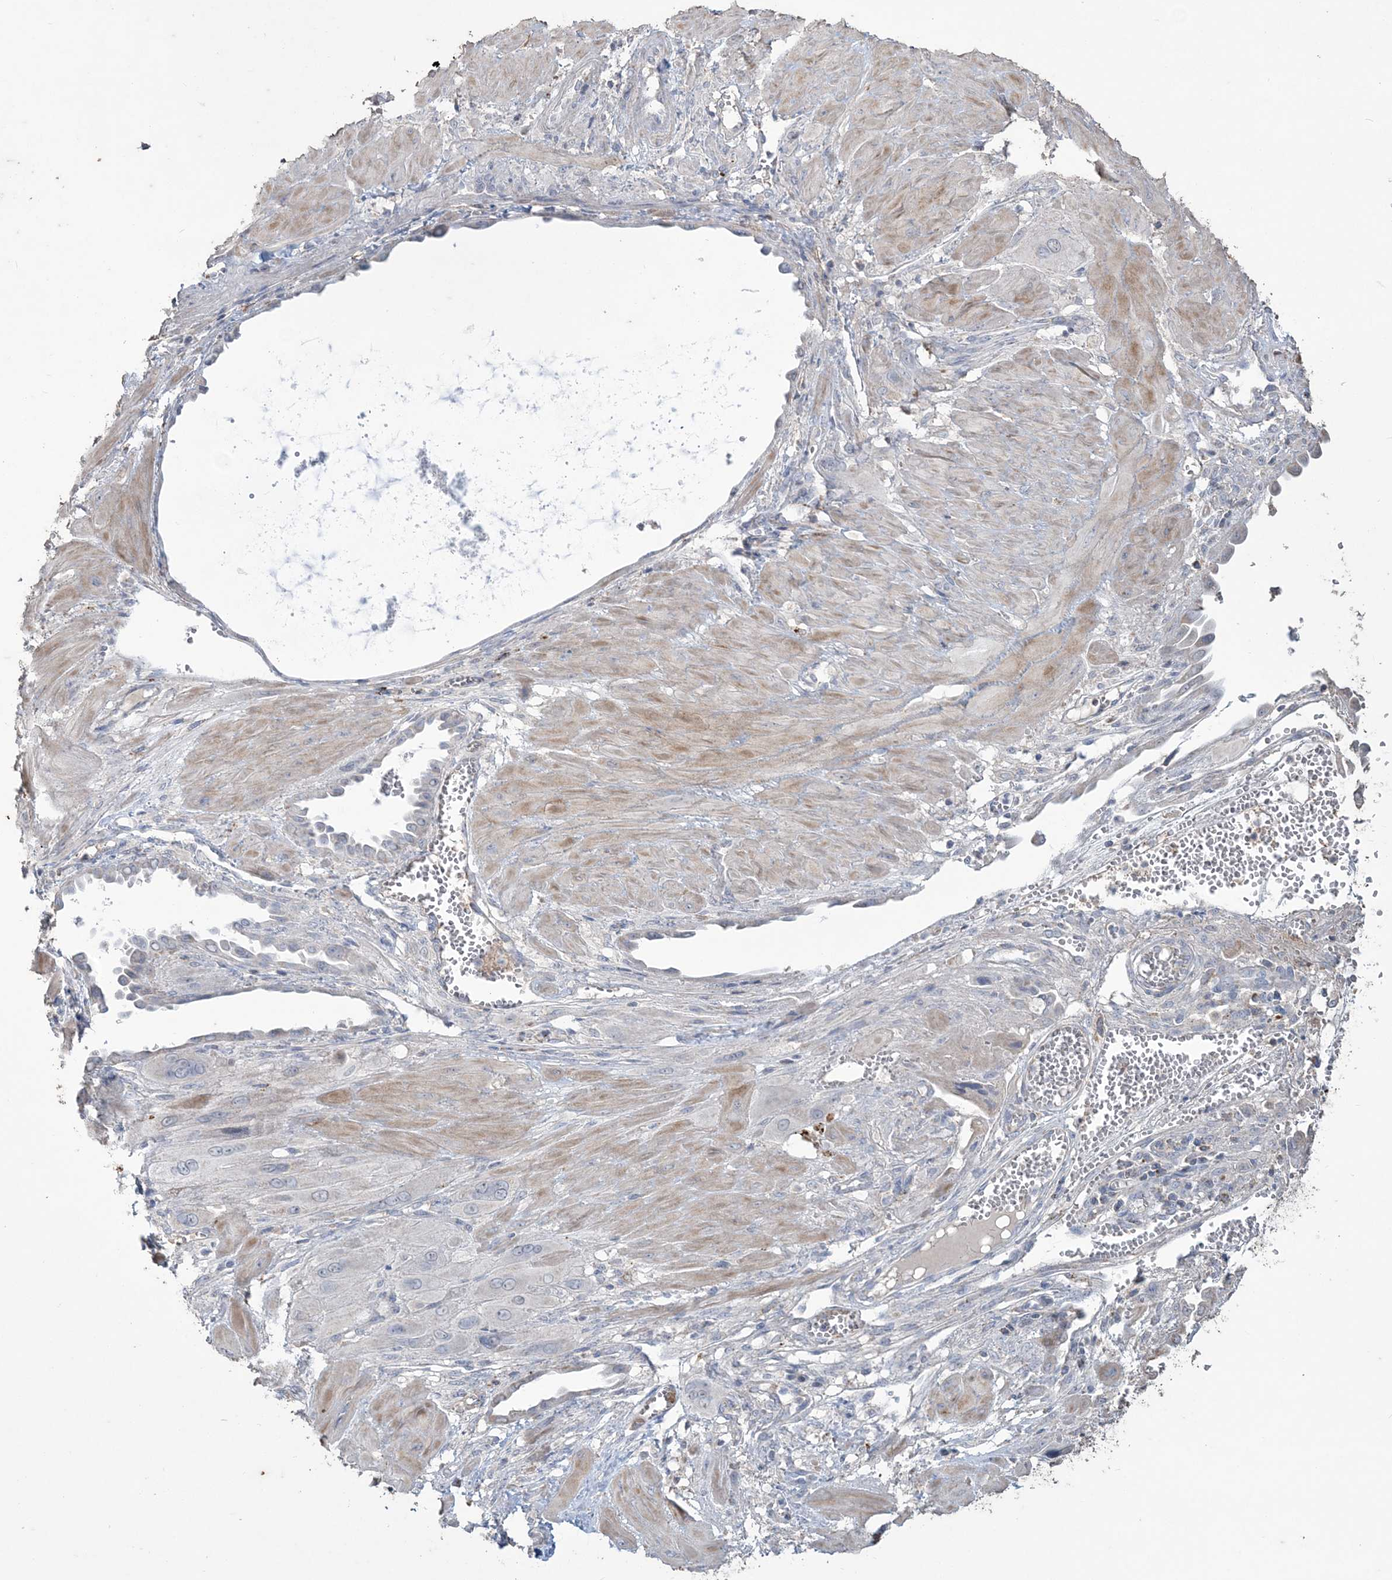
{"staining": {"intensity": "negative", "quantity": "none", "location": "none"}, "tissue": "cervical cancer", "cell_type": "Tumor cells", "image_type": "cancer", "snomed": [{"axis": "morphology", "description": "Squamous cell carcinoma, NOS"}, {"axis": "topography", "description": "Cervix"}], "caption": "The photomicrograph demonstrates no significant expression in tumor cells of squamous cell carcinoma (cervical).", "gene": "SFMBT2", "patient": {"sex": "female", "age": 34}}